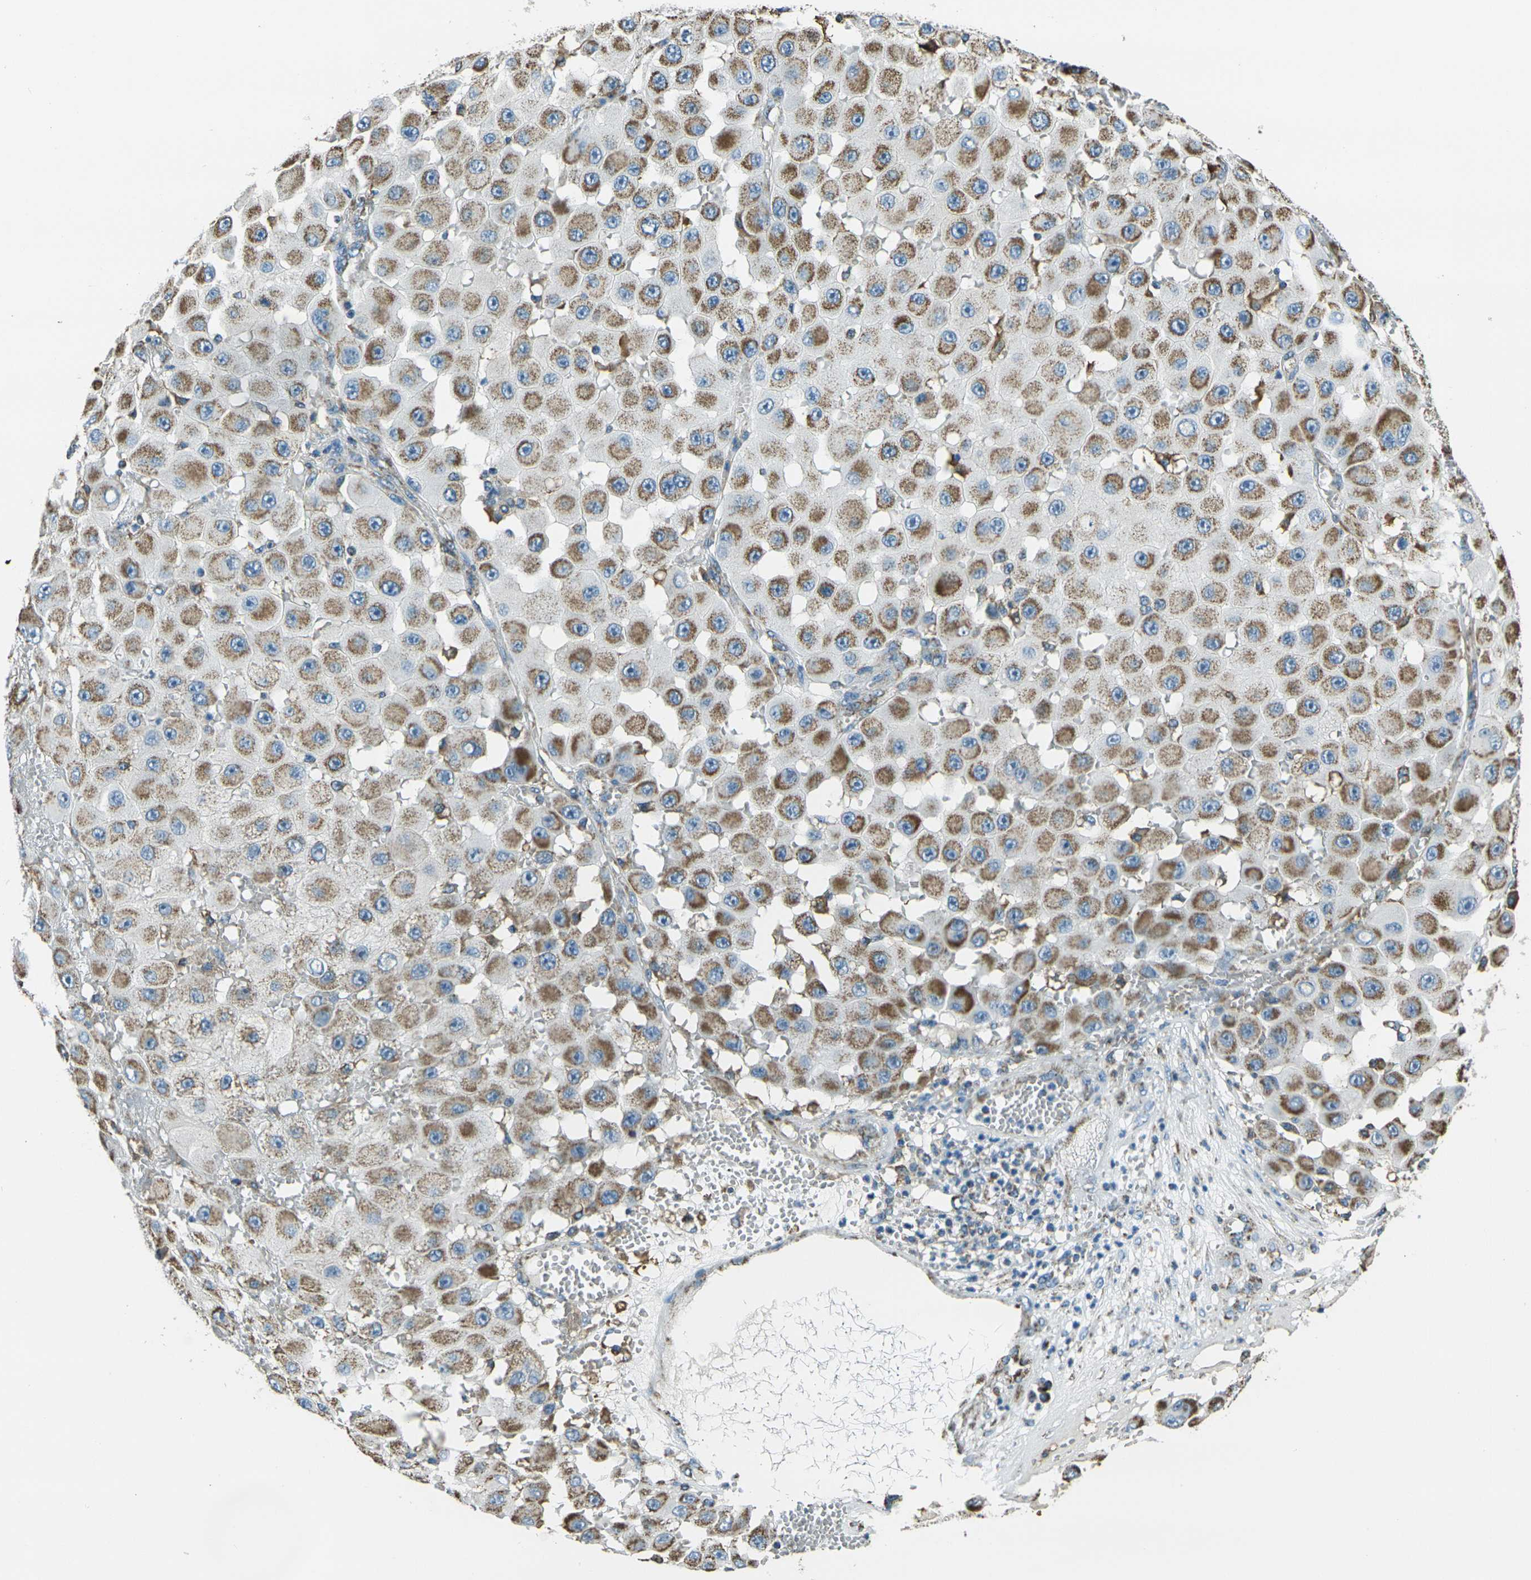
{"staining": {"intensity": "moderate", "quantity": ">75%", "location": "cytoplasmic/membranous"}, "tissue": "melanoma", "cell_type": "Tumor cells", "image_type": "cancer", "snomed": [{"axis": "morphology", "description": "Malignant melanoma, NOS"}, {"axis": "topography", "description": "Skin"}], "caption": "Human malignant melanoma stained for a protein (brown) exhibits moderate cytoplasmic/membranous positive expression in approximately >75% of tumor cells.", "gene": "IRF3", "patient": {"sex": "female", "age": 81}}